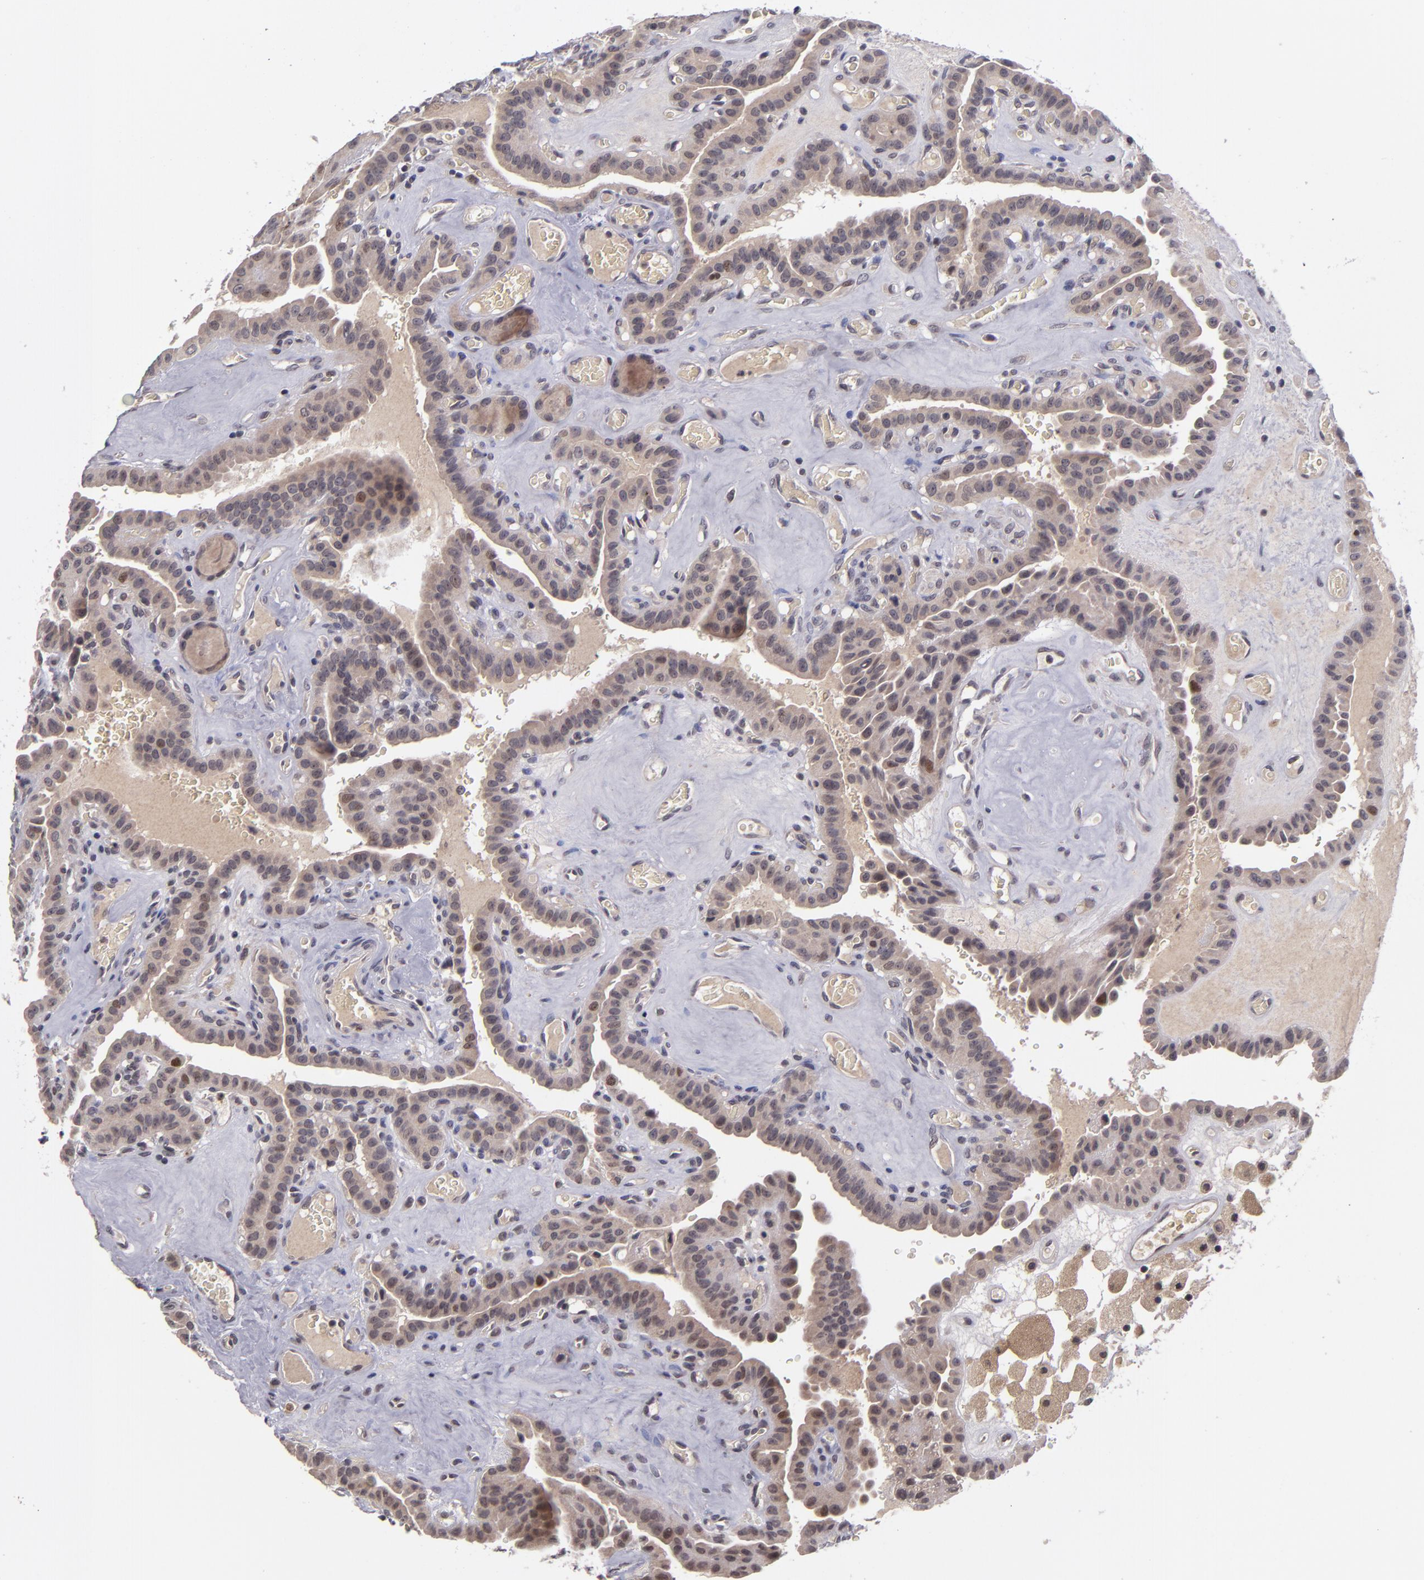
{"staining": {"intensity": "moderate", "quantity": "25%-75%", "location": "cytoplasmic/membranous,nuclear"}, "tissue": "thyroid cancer", "cell_type": "Tumor cells", "image_type": "cancer", "snomed": [{"axis": "morphology", "description": "Papillary adenocarcinoma, NOS"}, {"axis": "topography", "description": "Thyroid gland"}], "caption": "Immunohistochemistry staining of thyroid cancer, which reveals medium levels of moderate cytoplasmic/membranous and nuclear staining in approximately 25%-75% of tumor cells indicating moderate cytoplasmic/membranous and nuclear protein positivity. The staining was performed using DAB (3,3'-diaminobenzidine) (brown) for protein detection and nuclei were counterstained in hematoxylin (blue).", "gene": "CDC7", "patient": {"sex": "male", "age": 87}}